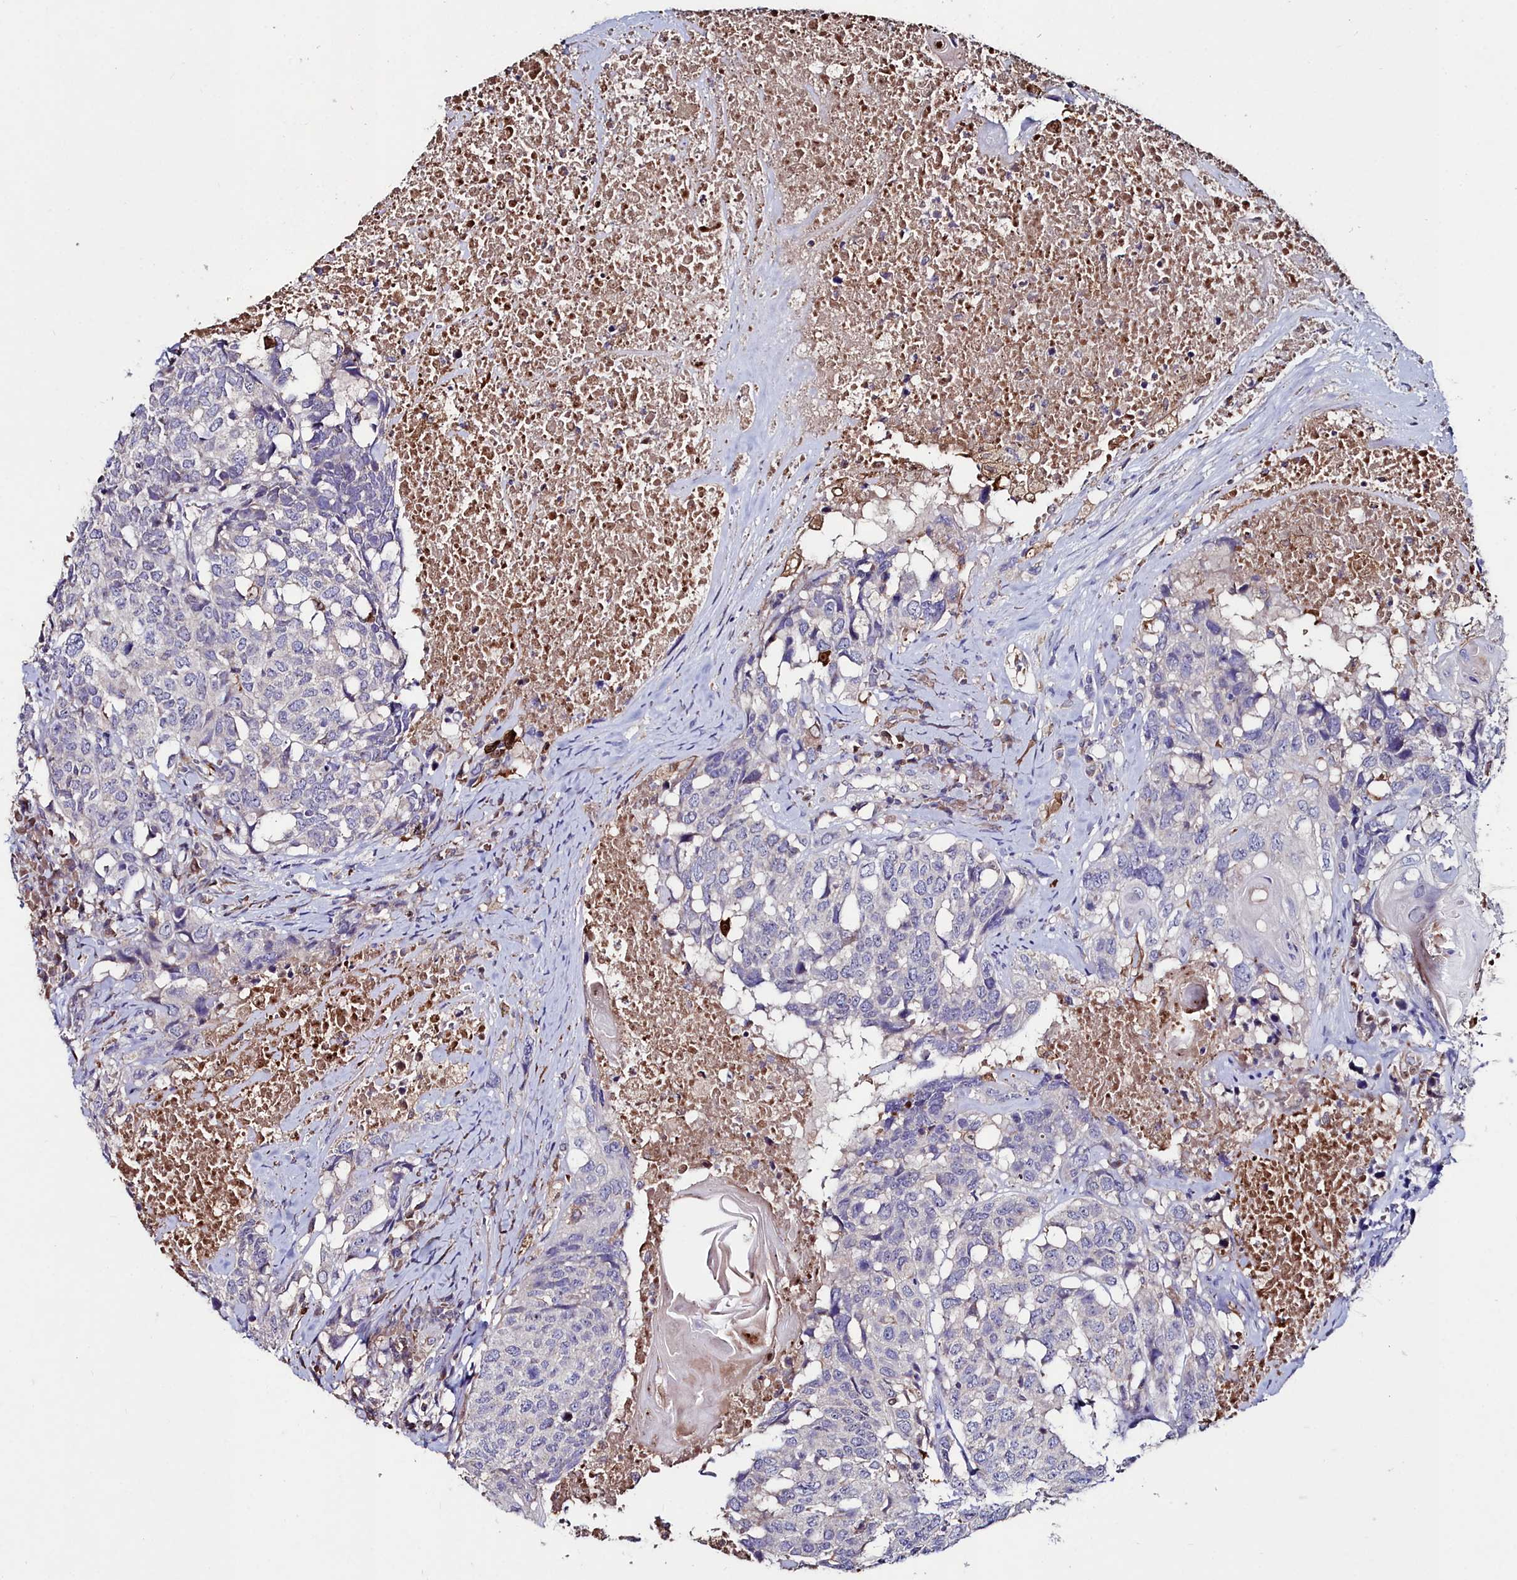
{"staining": {"intensity": "negative", "quantity": "none", "location": "none"}, "tissue": "head and neck cancer", "cell_type": "Tumor cells", "image_type": "cancer", "snomed": [{"axis": "morphology", "description": "Squamous cell carcinoma, NOS"}, {"axis": "topography", "description": "Head-Neck"}], "caption": "Tumor cells are negative for protein expression in human squamous cell carcinoma (head and neck).", "gene": "AMBRA1", "patient": {"sex": "male", "age": 66}}